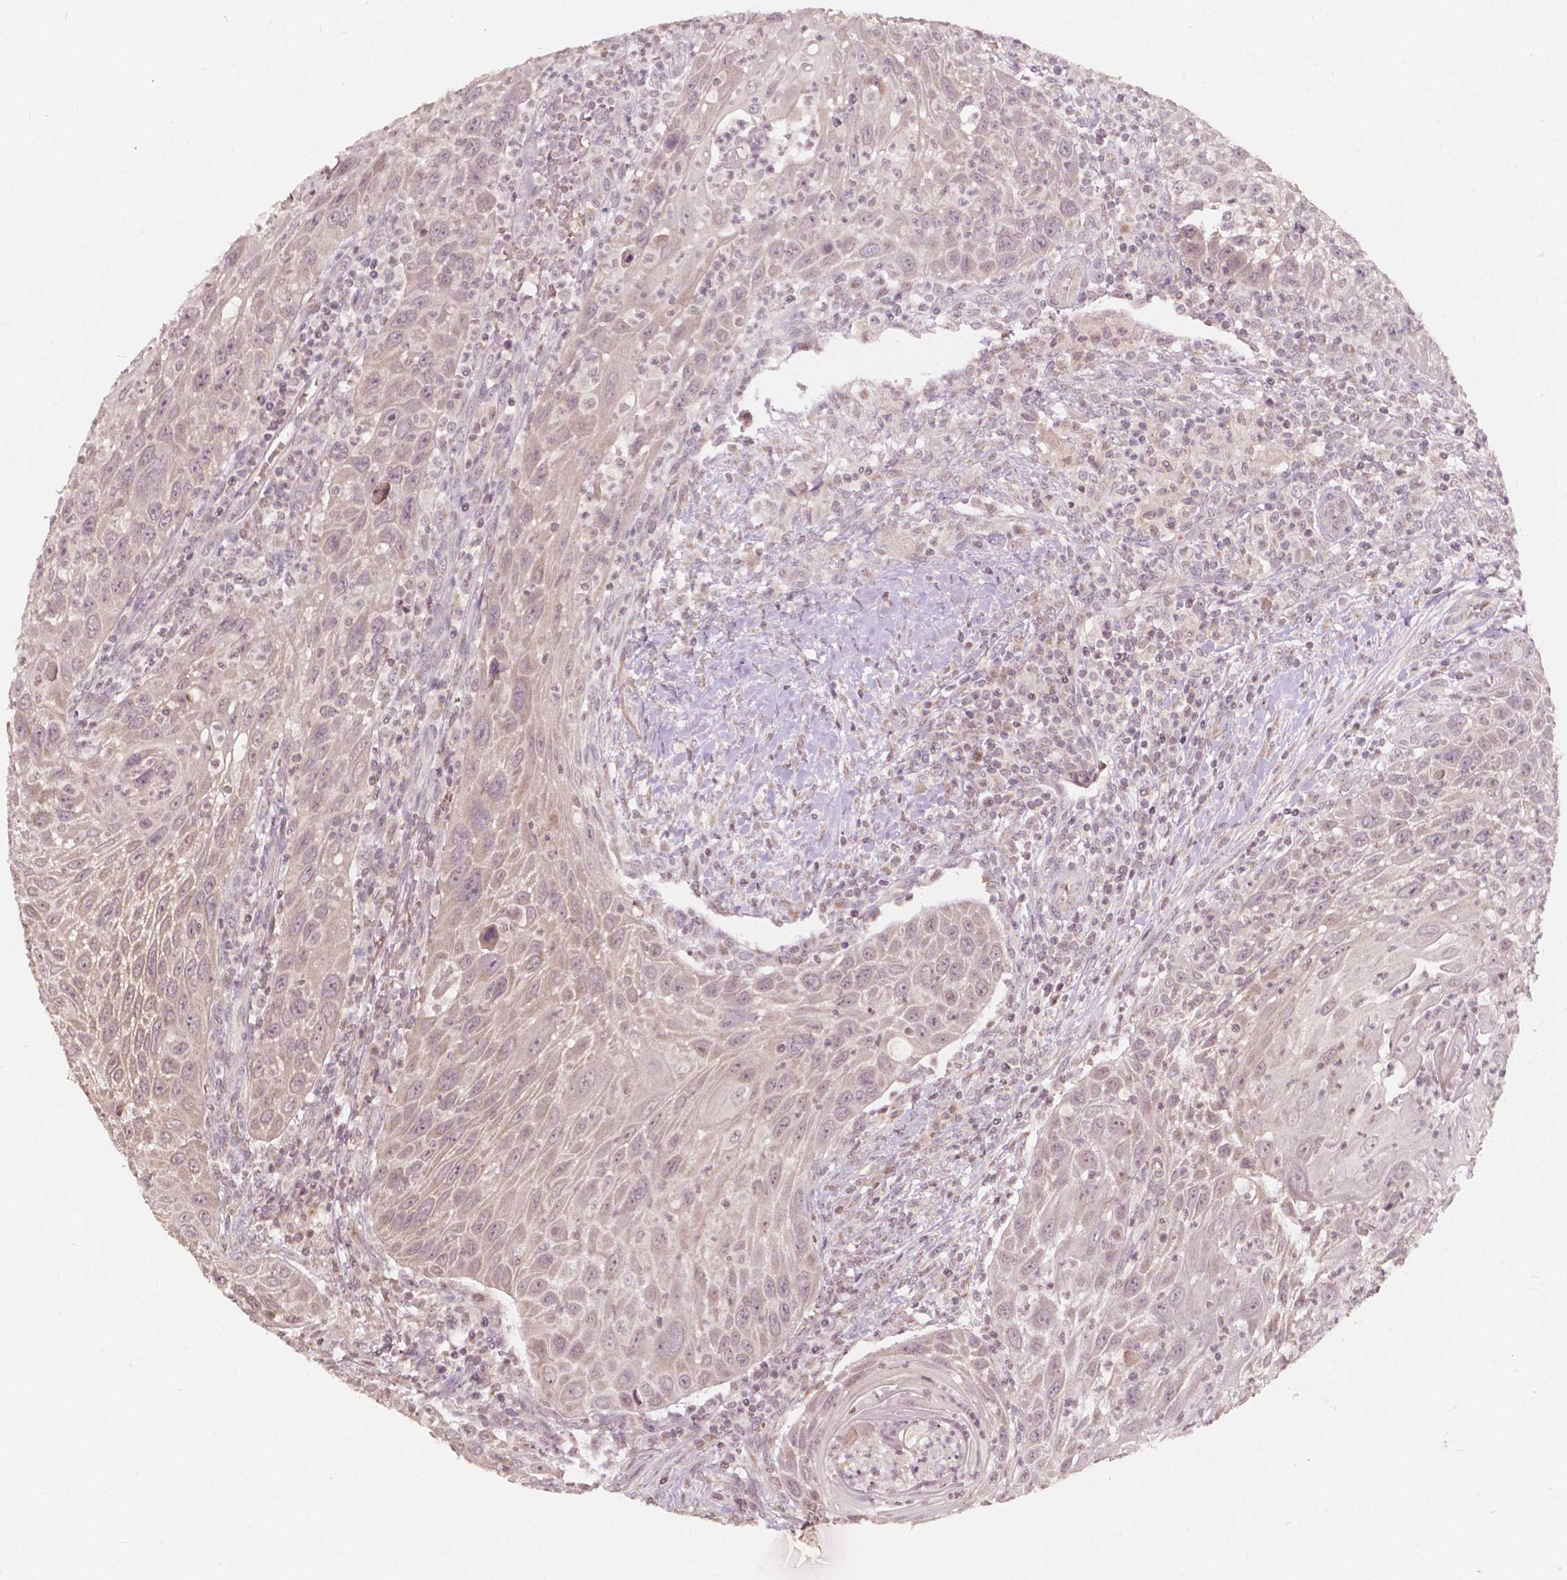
{"staining": {"intensity": "weak", "quantity": "25%-75%", "location": "cytoplasmic/membranous"}, "tissue": "head and neck cancer", "cell_type": "Tumor cells", "image_type": "cancer", "snomed": [{"axis": "morphology", "description": "Squamous cell carcinoma, NOS"}, {"axis": "topography", "description": "Head-Neck"}], "caption": "Protein analysis of squamous cell carcinoma (head and neck) tissue exhibits weak cytoplasmic/membranous positivity in approximately 25%-75% of tumor cells.", "gene": "NOS1AP", "patient": {"sex": "male", "age": 69}}